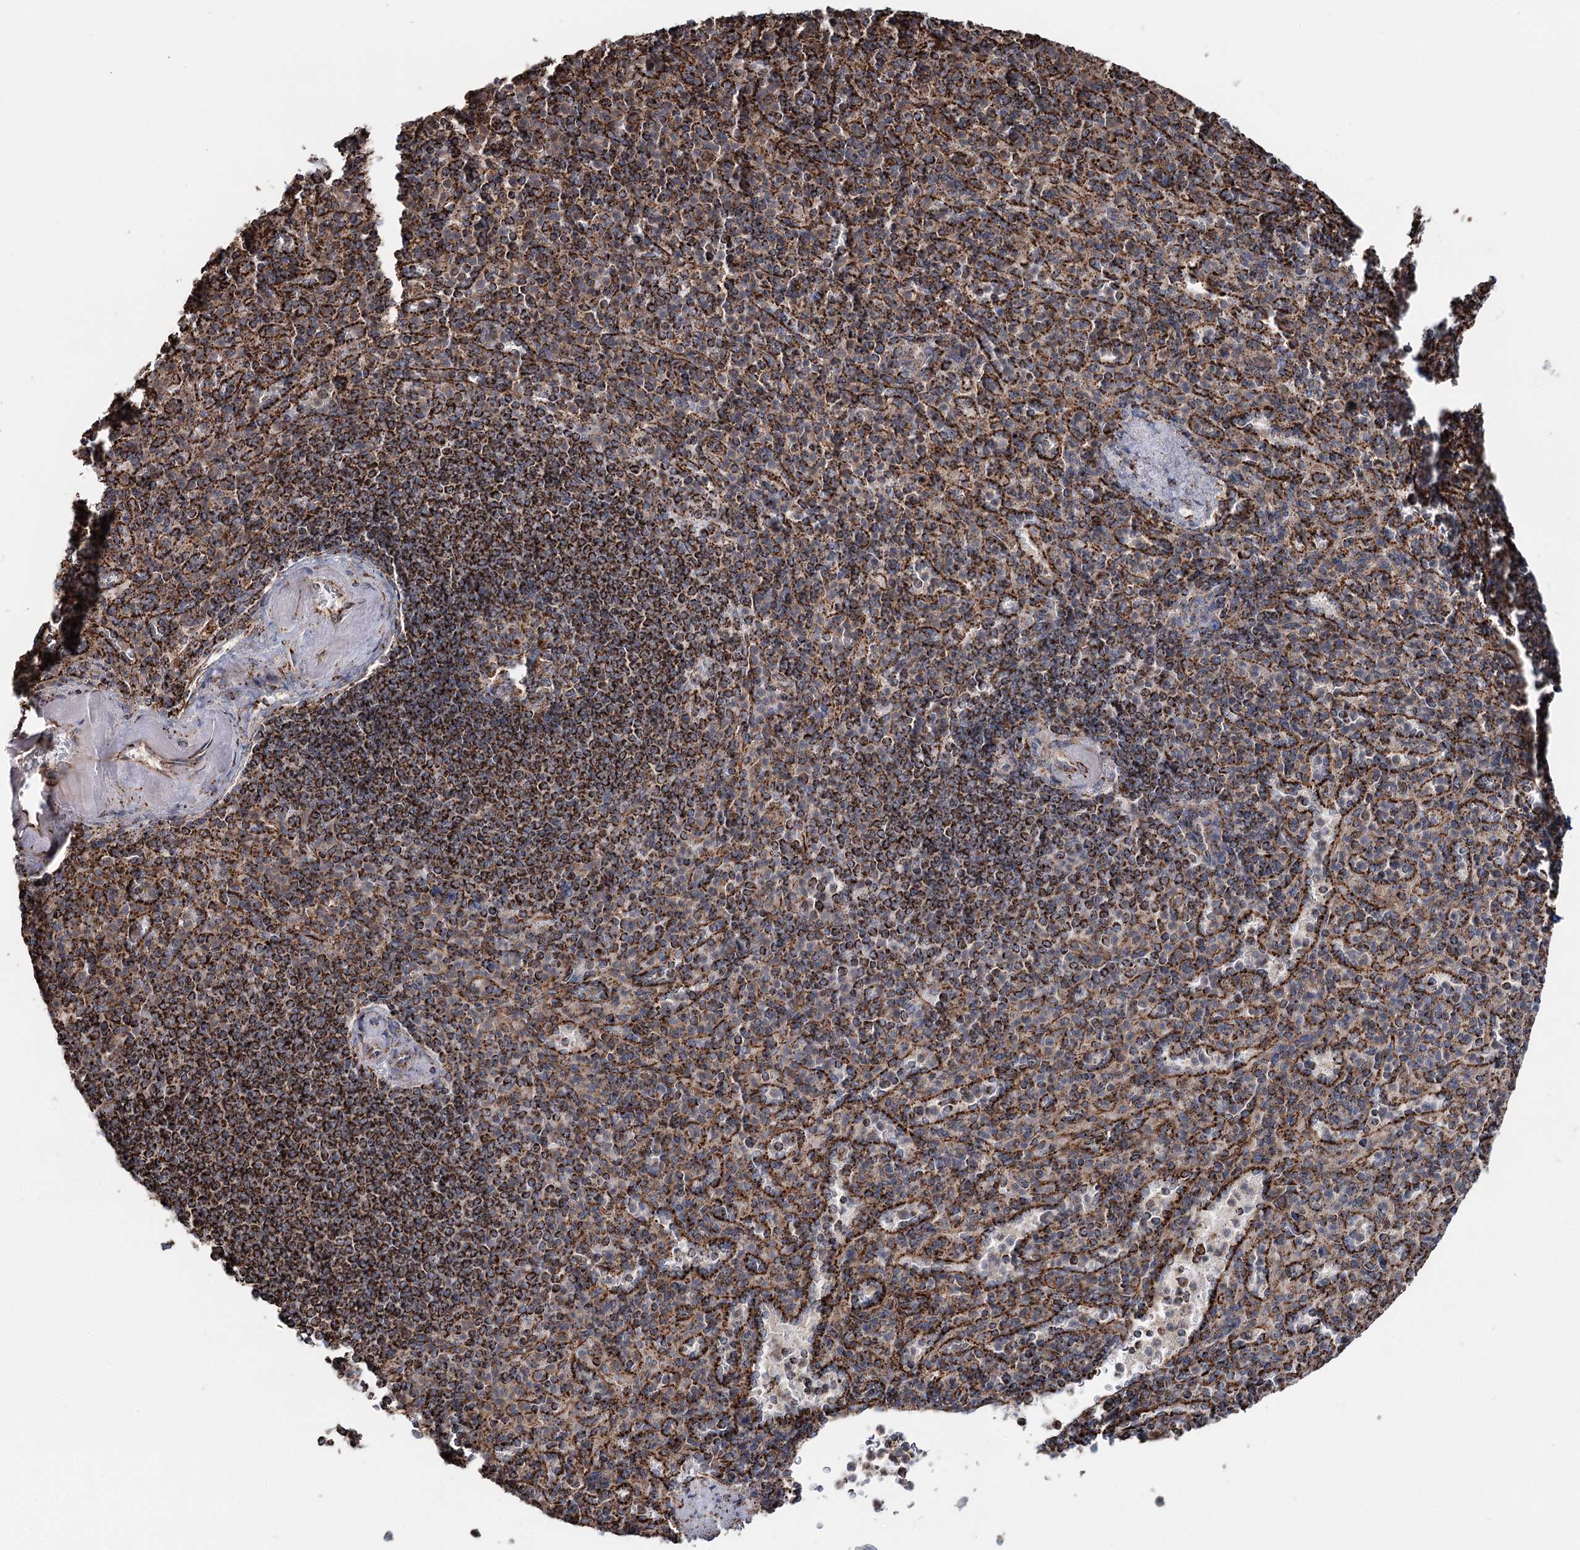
{"staining": {"intensity": "moderate", "quantity": ">75%", "location": "cytoplasmic/membranous"}, "tissue": "spleen", "cell_type": "Cells in red pulp", "image_type": "normal", "snomed": [{"axis": "morphology", "description": "Normal tissue, NOS"}, {"axis": "topography", "description": "Spleen"}], "caption": "Benign spleen demonstrates moderate cytoplasmic/membranous staining in approximately >75% of cells in red pulp, visualized by immunohistochemistry. (DAB = brown stain, brightfield microscopy at high magnification).", "gene": "APH1A", "patient": {"sex": "female", "age": 74}}